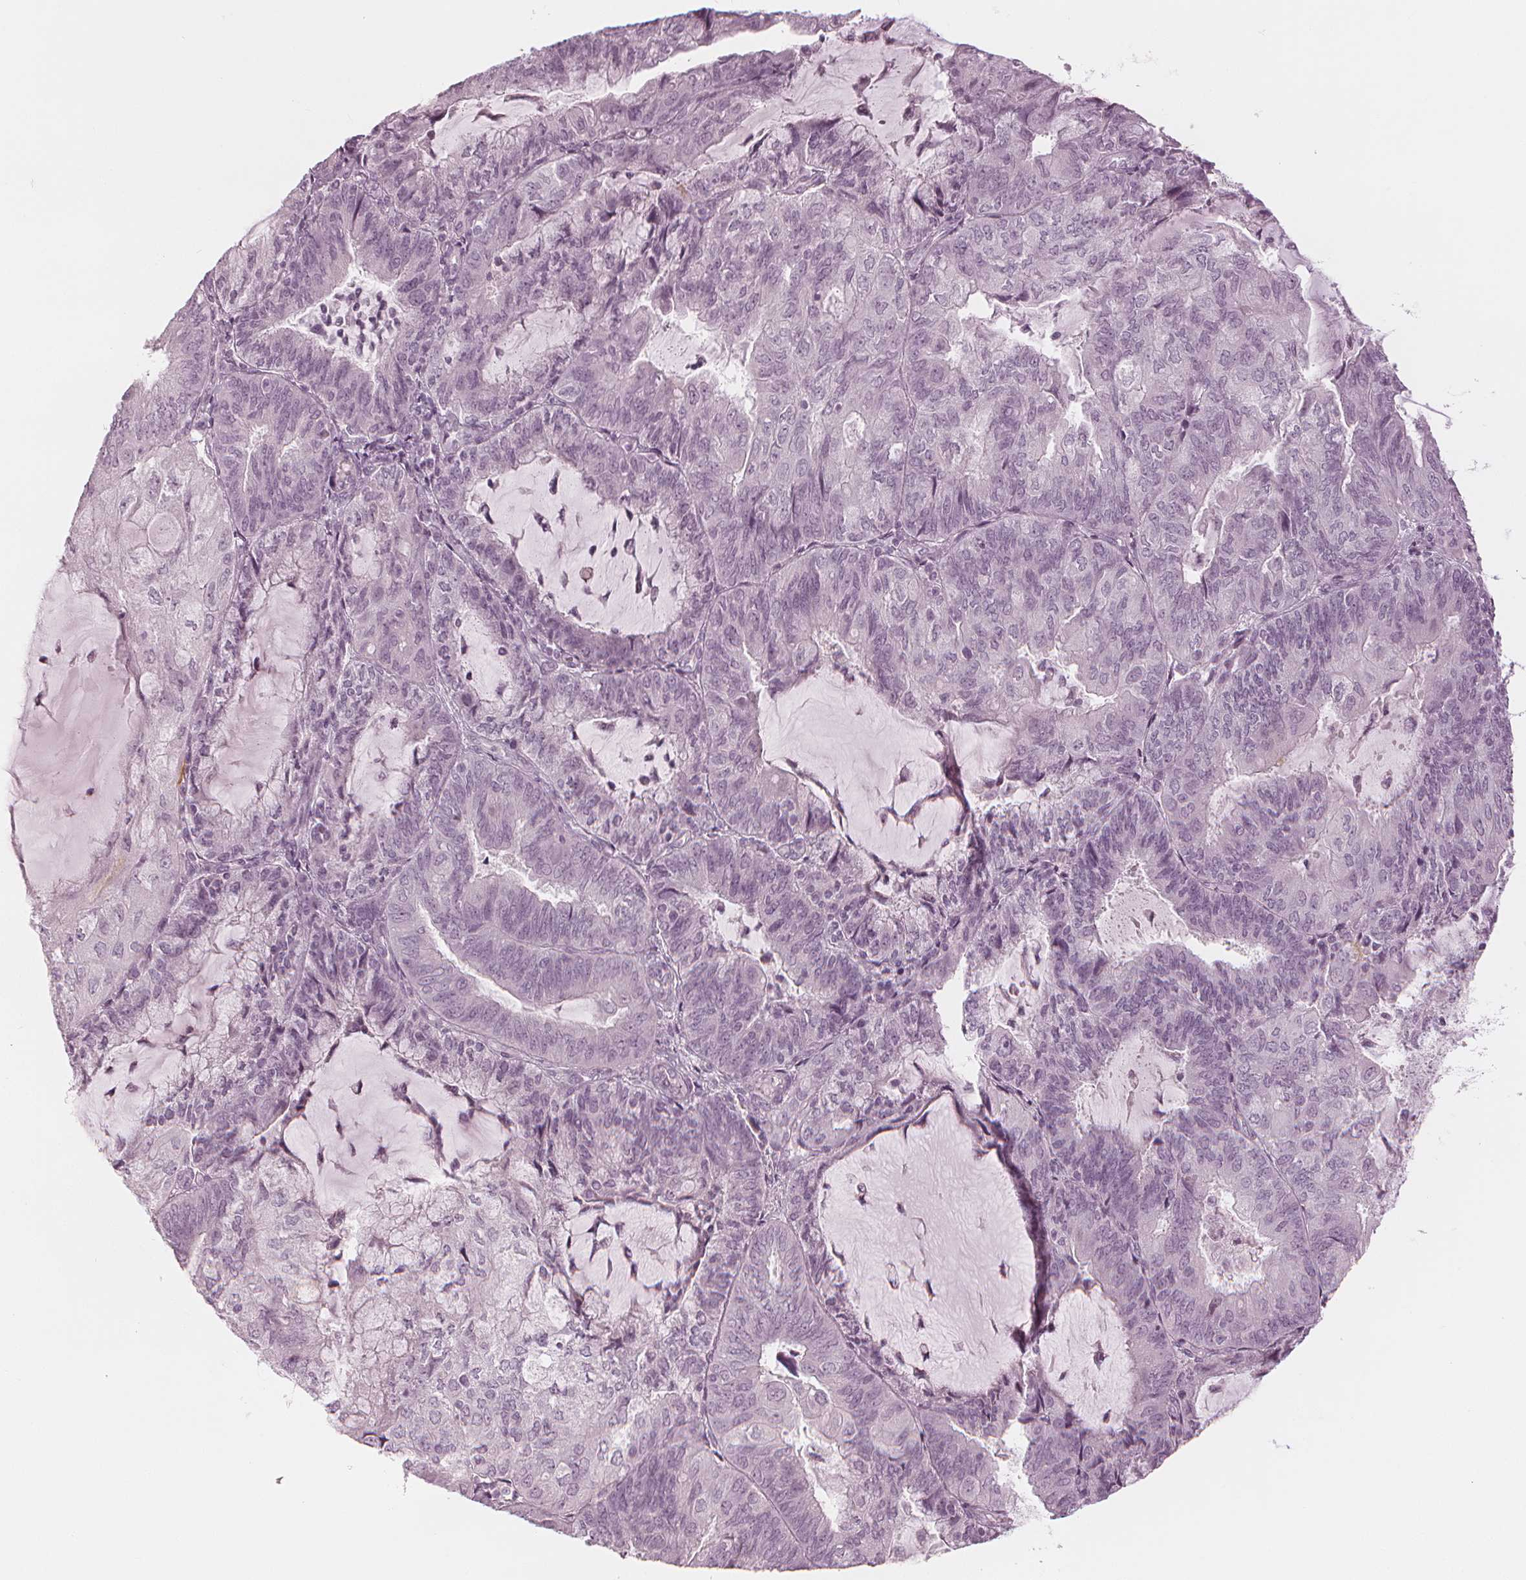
{"staining": {"intensity": "negative", "quantity": "none", "location": "none"}, "tissue": "endometrial cancer", "cell_type": "Tumor cells", "image_type": "cancer", "snomed": [{"axis": "morphology", "description": "Adenocarcinoma, NOS"}, {"axis": "topography", "description": "Endometrium"}], "caption": "This is a image of IHC staining of endometrial adenocarcinoma, which shows no staining in tumor cells.", "gene": "PAEP", "patient": {"sex": "female", "age": 81}}